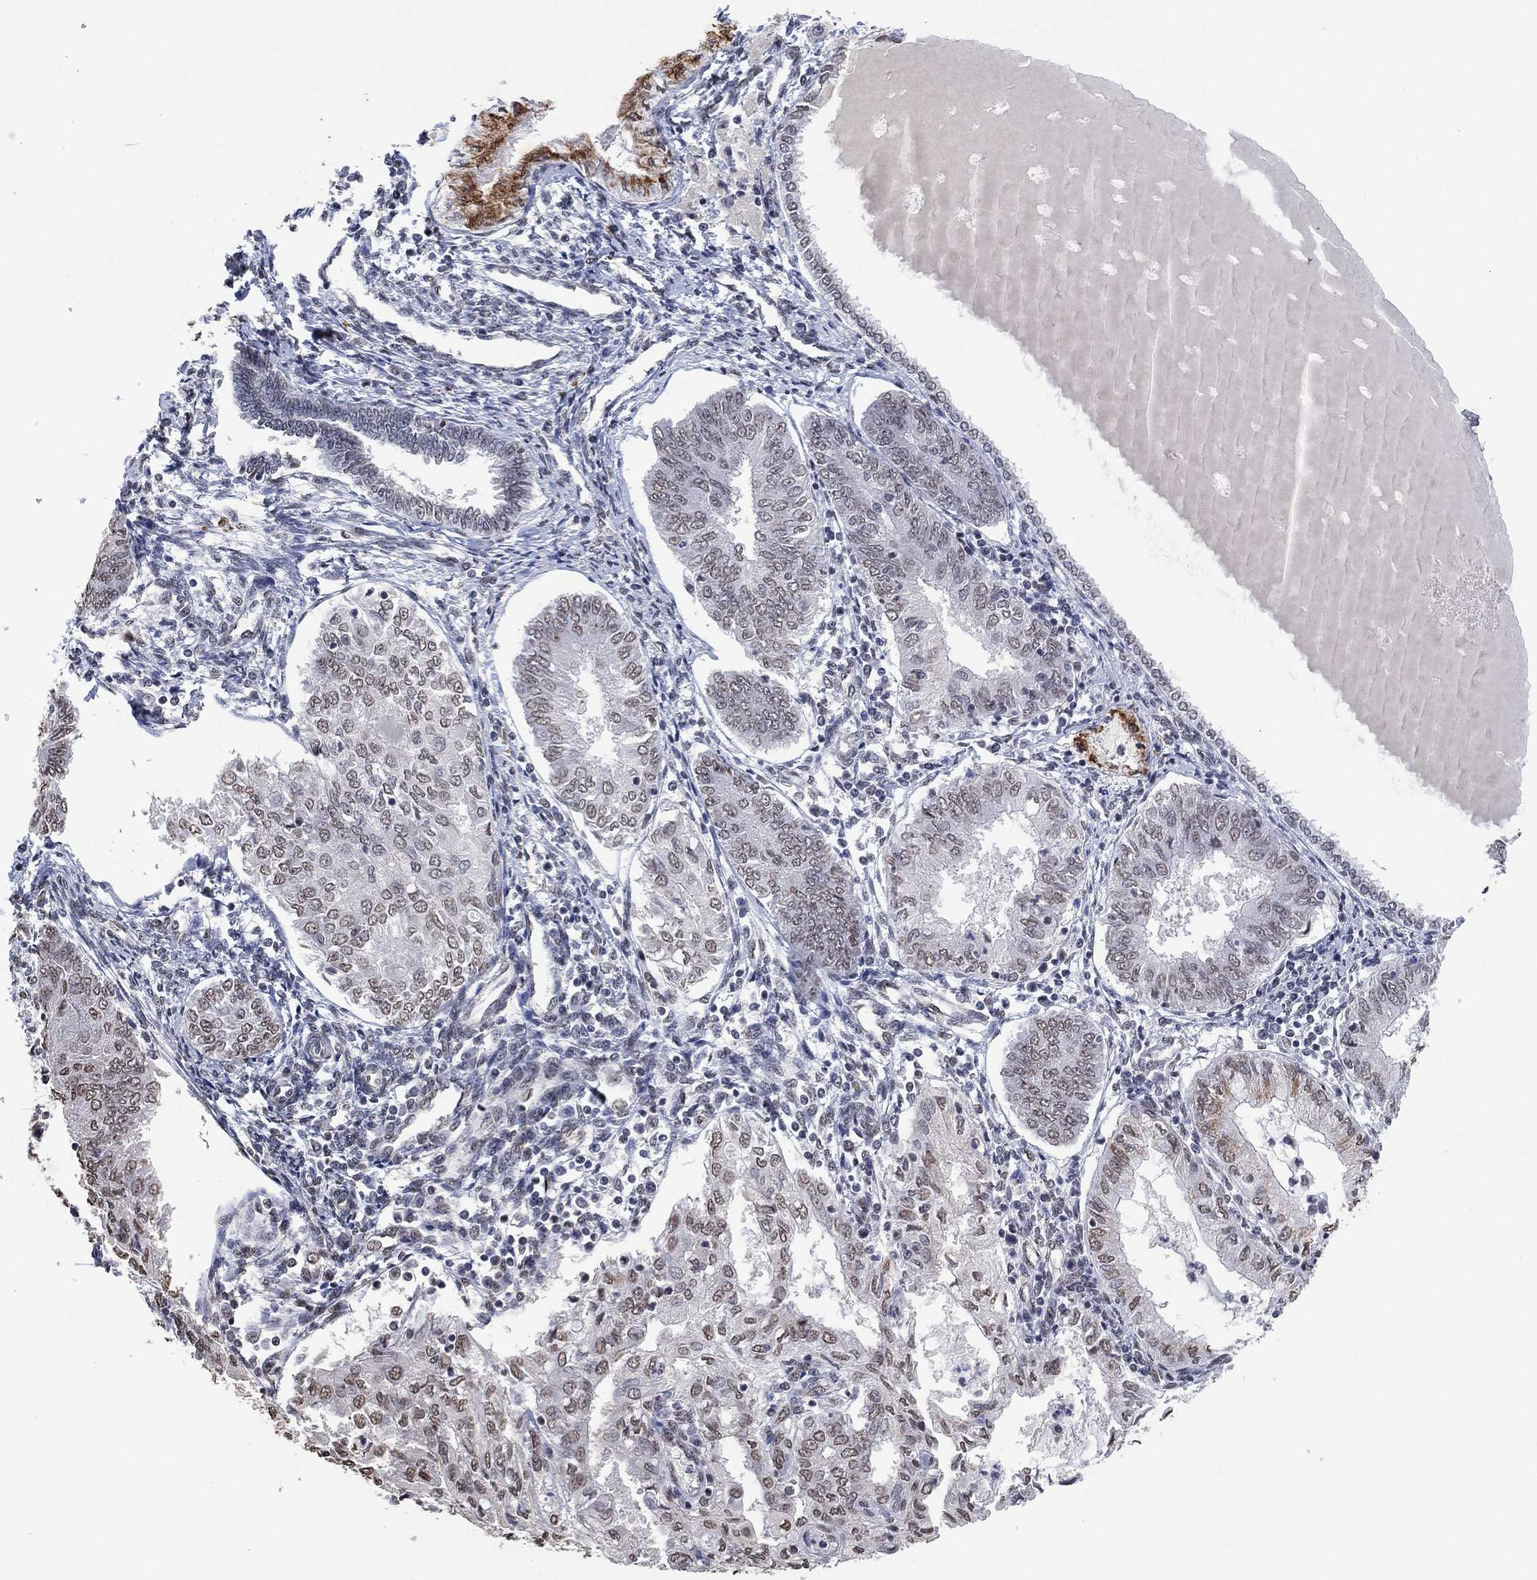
{"staining": {"intensity": "weak", "quantity": "<25%", "location": "nuclear"}, "tissue": "endometrial cancer", "cell_type": "Tumor cells", "image_type": "cancer", "snomed": [{"axis": "morphology", "description": "Adenocarcinoma, NOS"}, {"axis": "topography", "description": "Endometrium"}], "caption": "Endometrial cancer was stained to show a protein in brown. There is no significant staining in tumor cells. (Stains: DAB immunohistochemistry (IHC) with hematoxylin counter stain, Microscopy: brightfield microscopy at high magnification).", "gene": "EHMT1", "patient": {"sex": "female", "age": 68}}